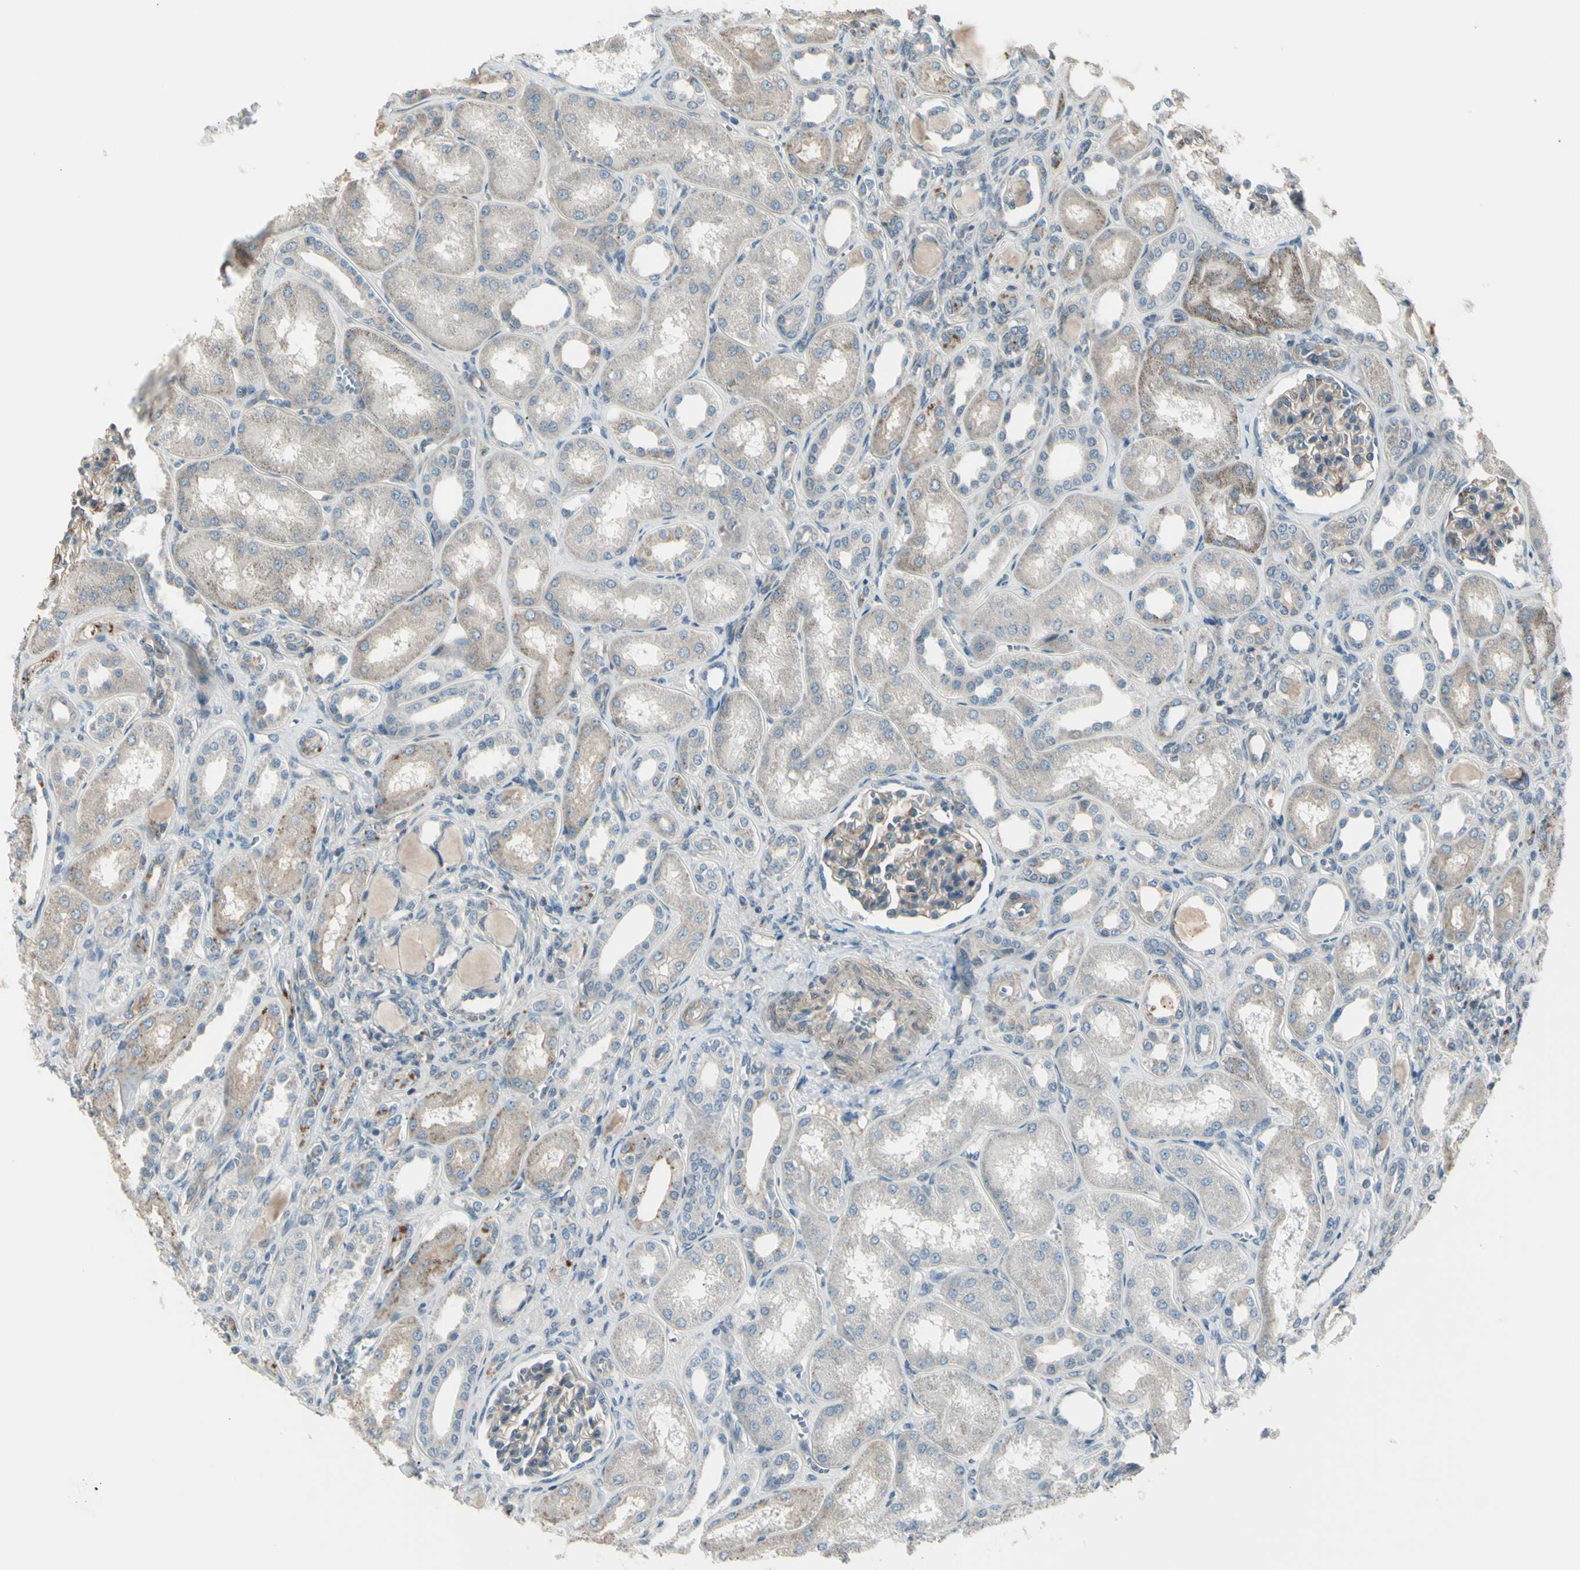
{"staining": {"intensity": "moderate", "quantity": ">75%", "location": "cytoplasmic/membranous"}, "tissue": "kidney", "cell_type": "Cells in glomeruli", "image_type": "normal", "snomed": [{"axis": "morphology", "description": "Normal tissue, NOS"}, {"axis": "topography", "description": "Kidney"}], "caption": "IHC of benign human kidney reveals medium levels of moderate cytoplasmic/membranous positivity in approximately >75% of cells in glomeruli. The staining was performed using DAB (3,3'-diaminobenzidine), with brown indicating positive protein expression. Nuclei are stained blue with hematoxylin.", "gene": "OSTM1", "patient": {"sex": "male", "age": 7}}